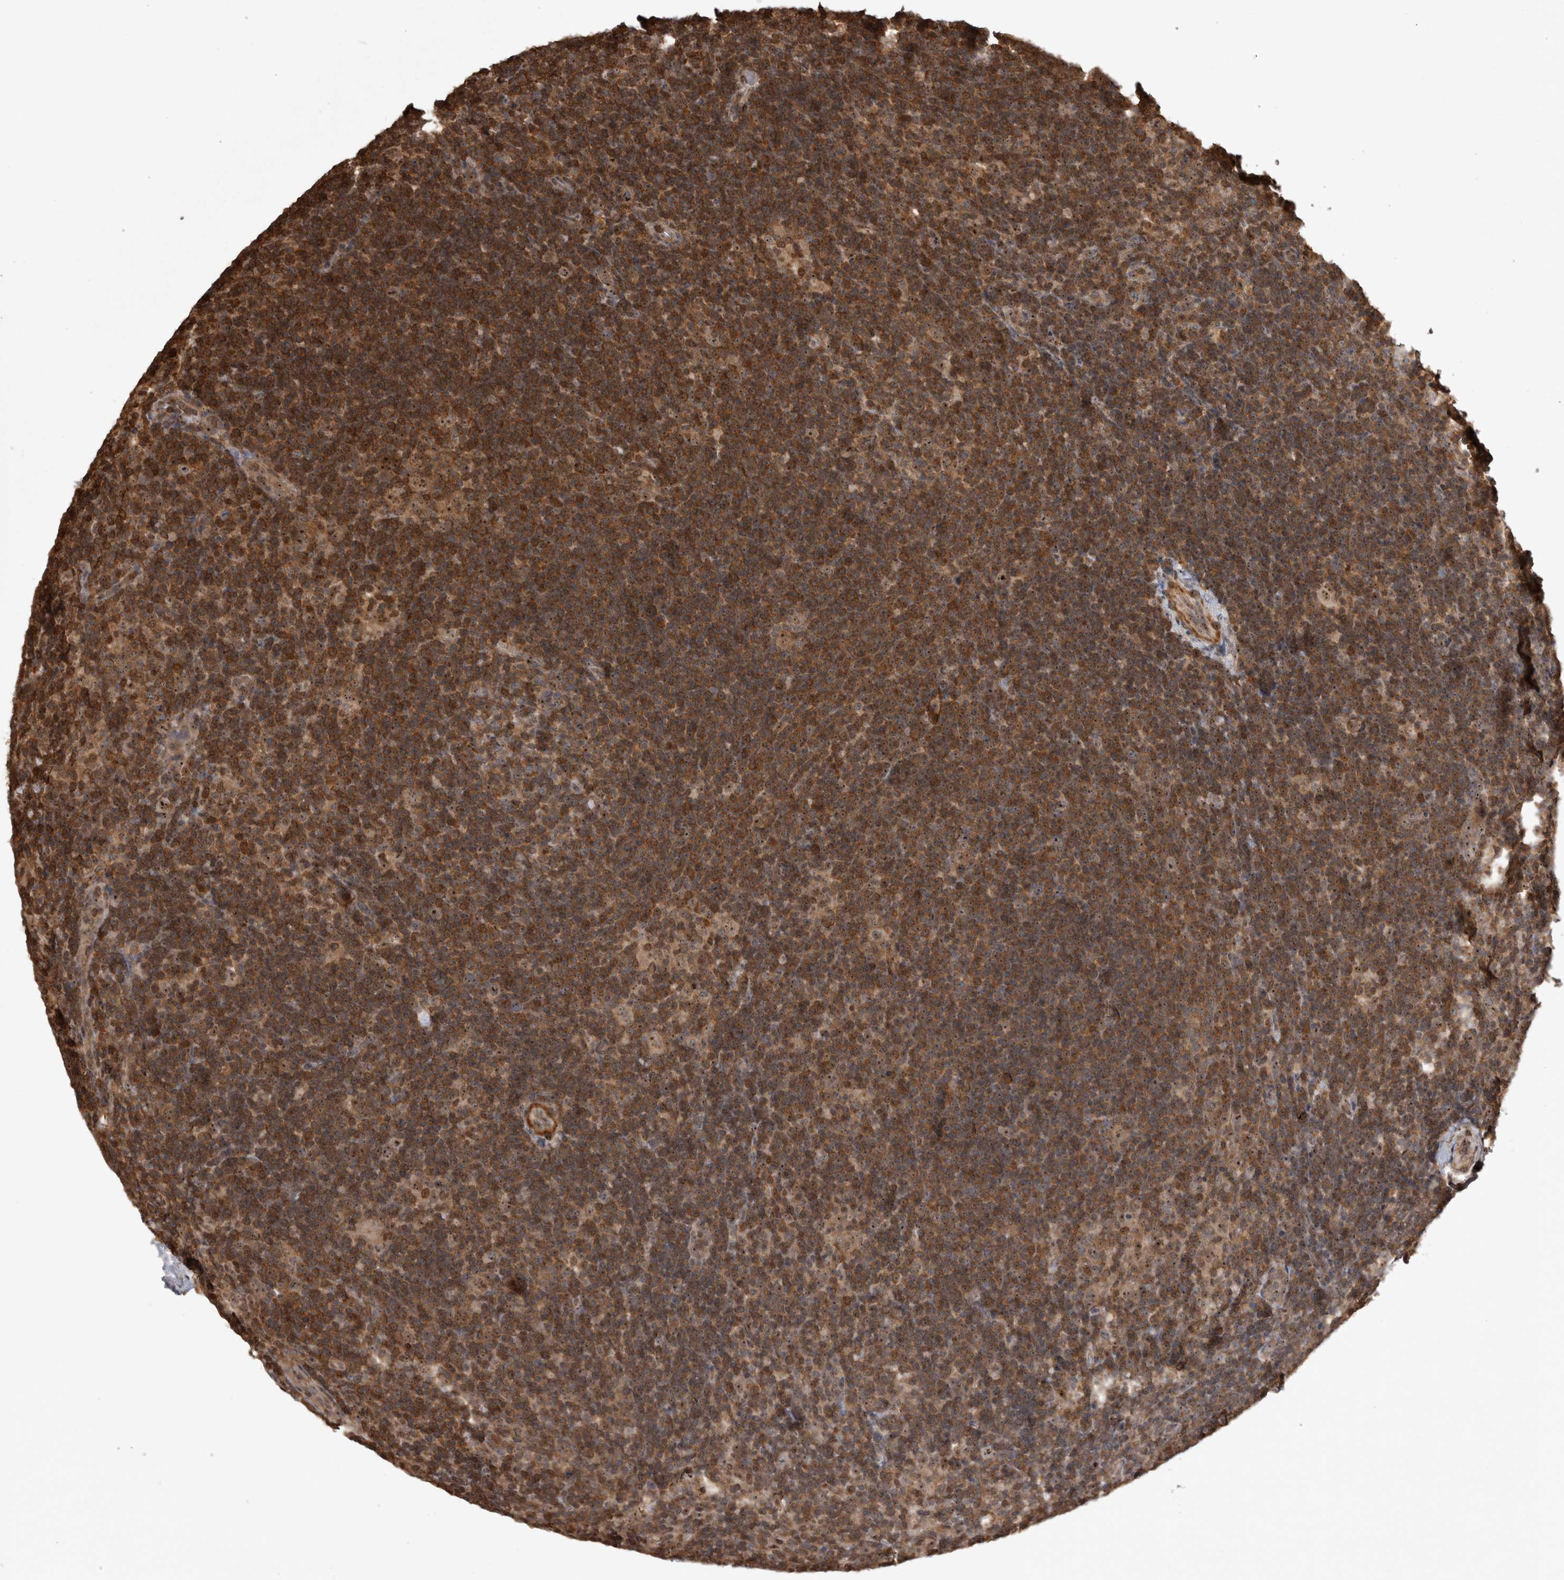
{"staining": {"intensity": "strong", "quantity": ">75%", "location": "nuclear"}, "tissue": "lymphoma", "cell_type": "Tumor cells", "image_type": "cancer", "snomed": [{"axis": "morphology", "description": "Hodgkin's disease, NOS"}, {"axis": "topography", "description": "Lymph node"}], "caption": "Approximately >75% of tumor cells in human Hodgkin's disease display strong nuclear protein expression as visualized by brown immunohistochemical staining.", "gene": "TDRD7", "patient": {"sex": "female", "age": 57}}